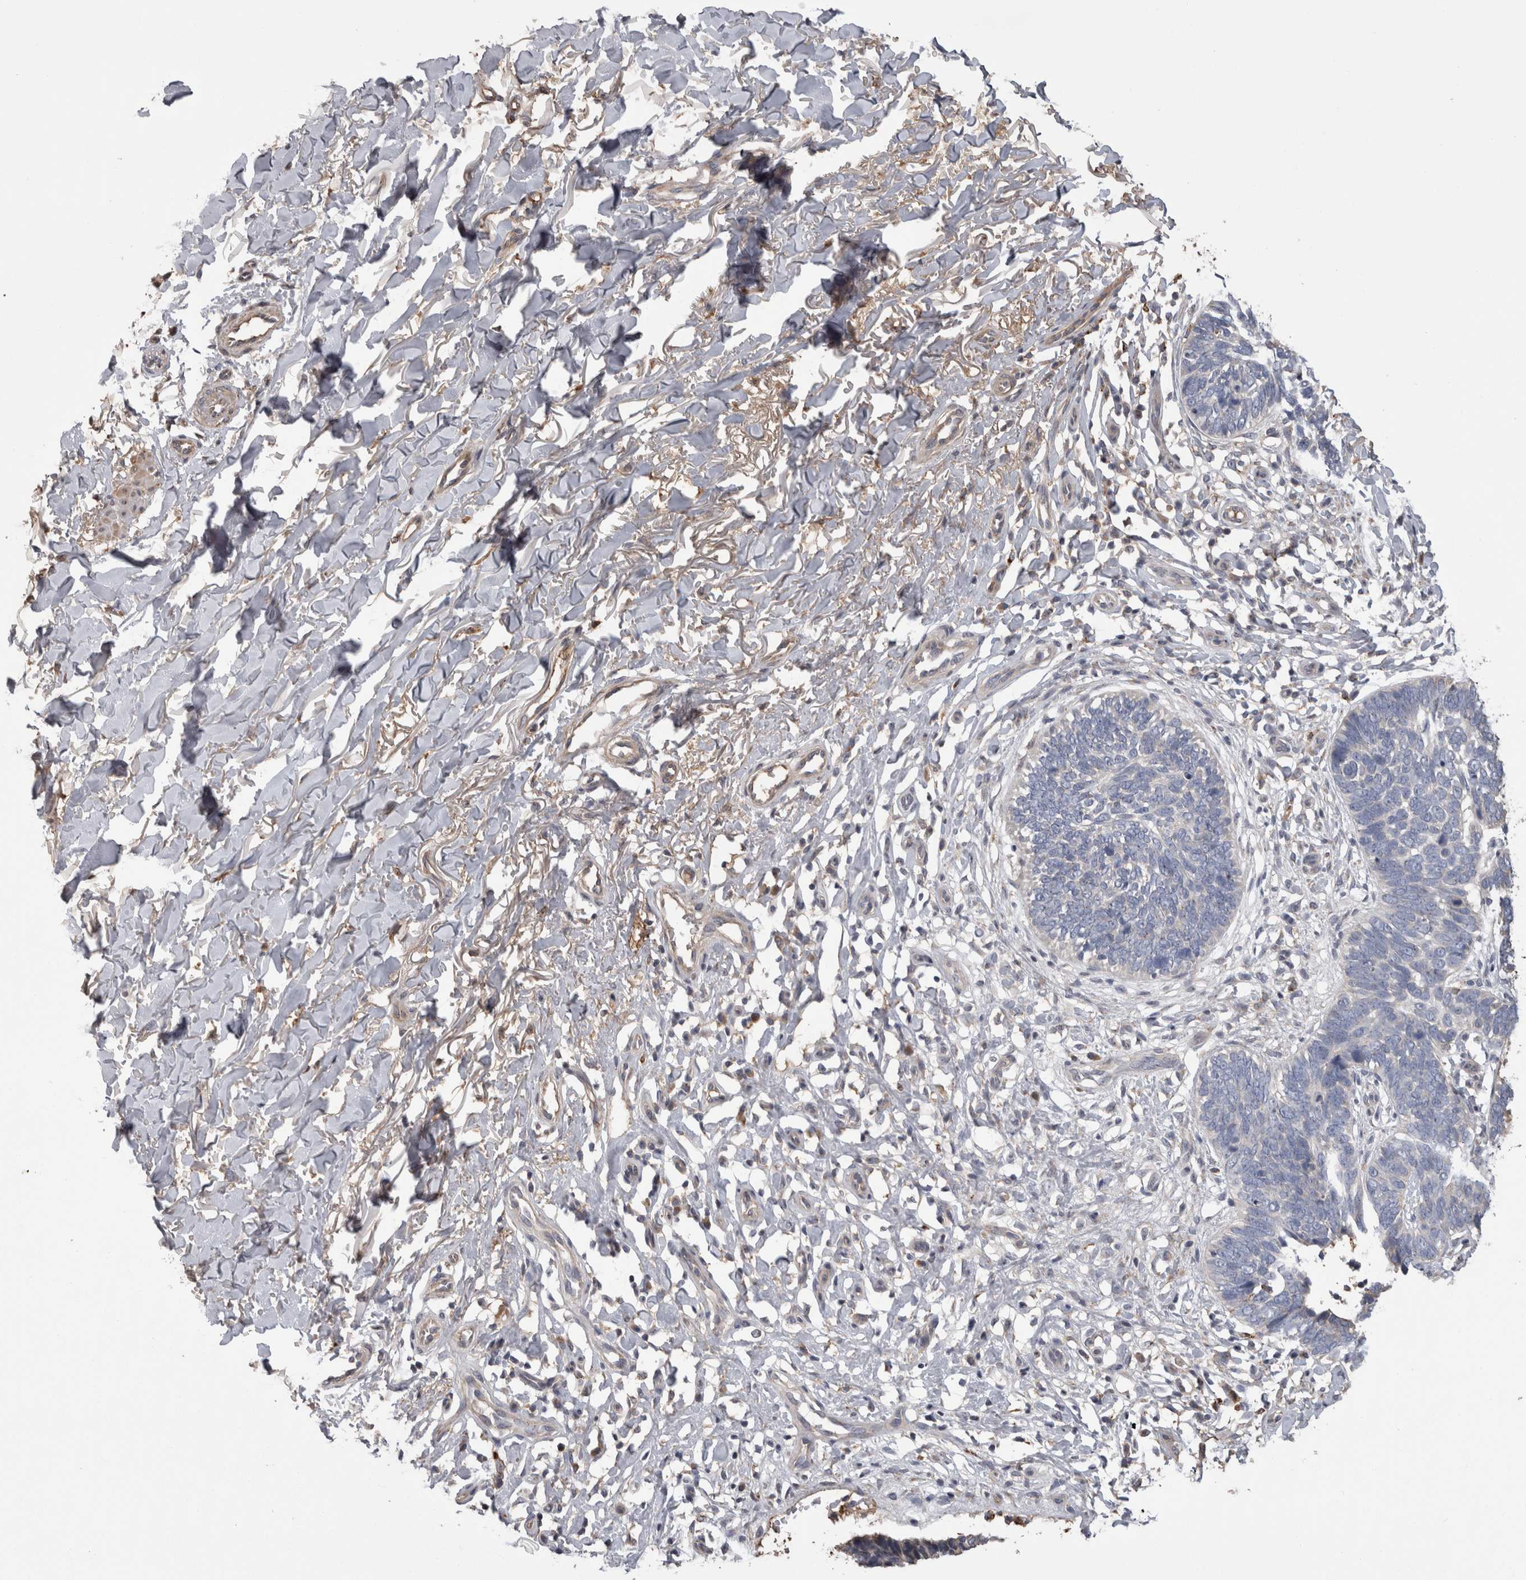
{"staining": {"intensity": "negative", "quantity": "none", "location": "none"}, "tissue": "skin cancer", "cell_type": "Tumor cells", "image_type": "cancer", "snomed": [{"axis": "morphology", "description": "Normal tissue, NOS"}, {"axis": "morphology", "description": "Basal cell carcinoma"}, {"axis": "topography", "description": "Skin"}], "caption": "An IHC histopathology image of skin cancer is shown. There is no staining in tumor cells of skin cancer.", "gene": "STC1", "patient": {"sex": "male", "age": 77}}